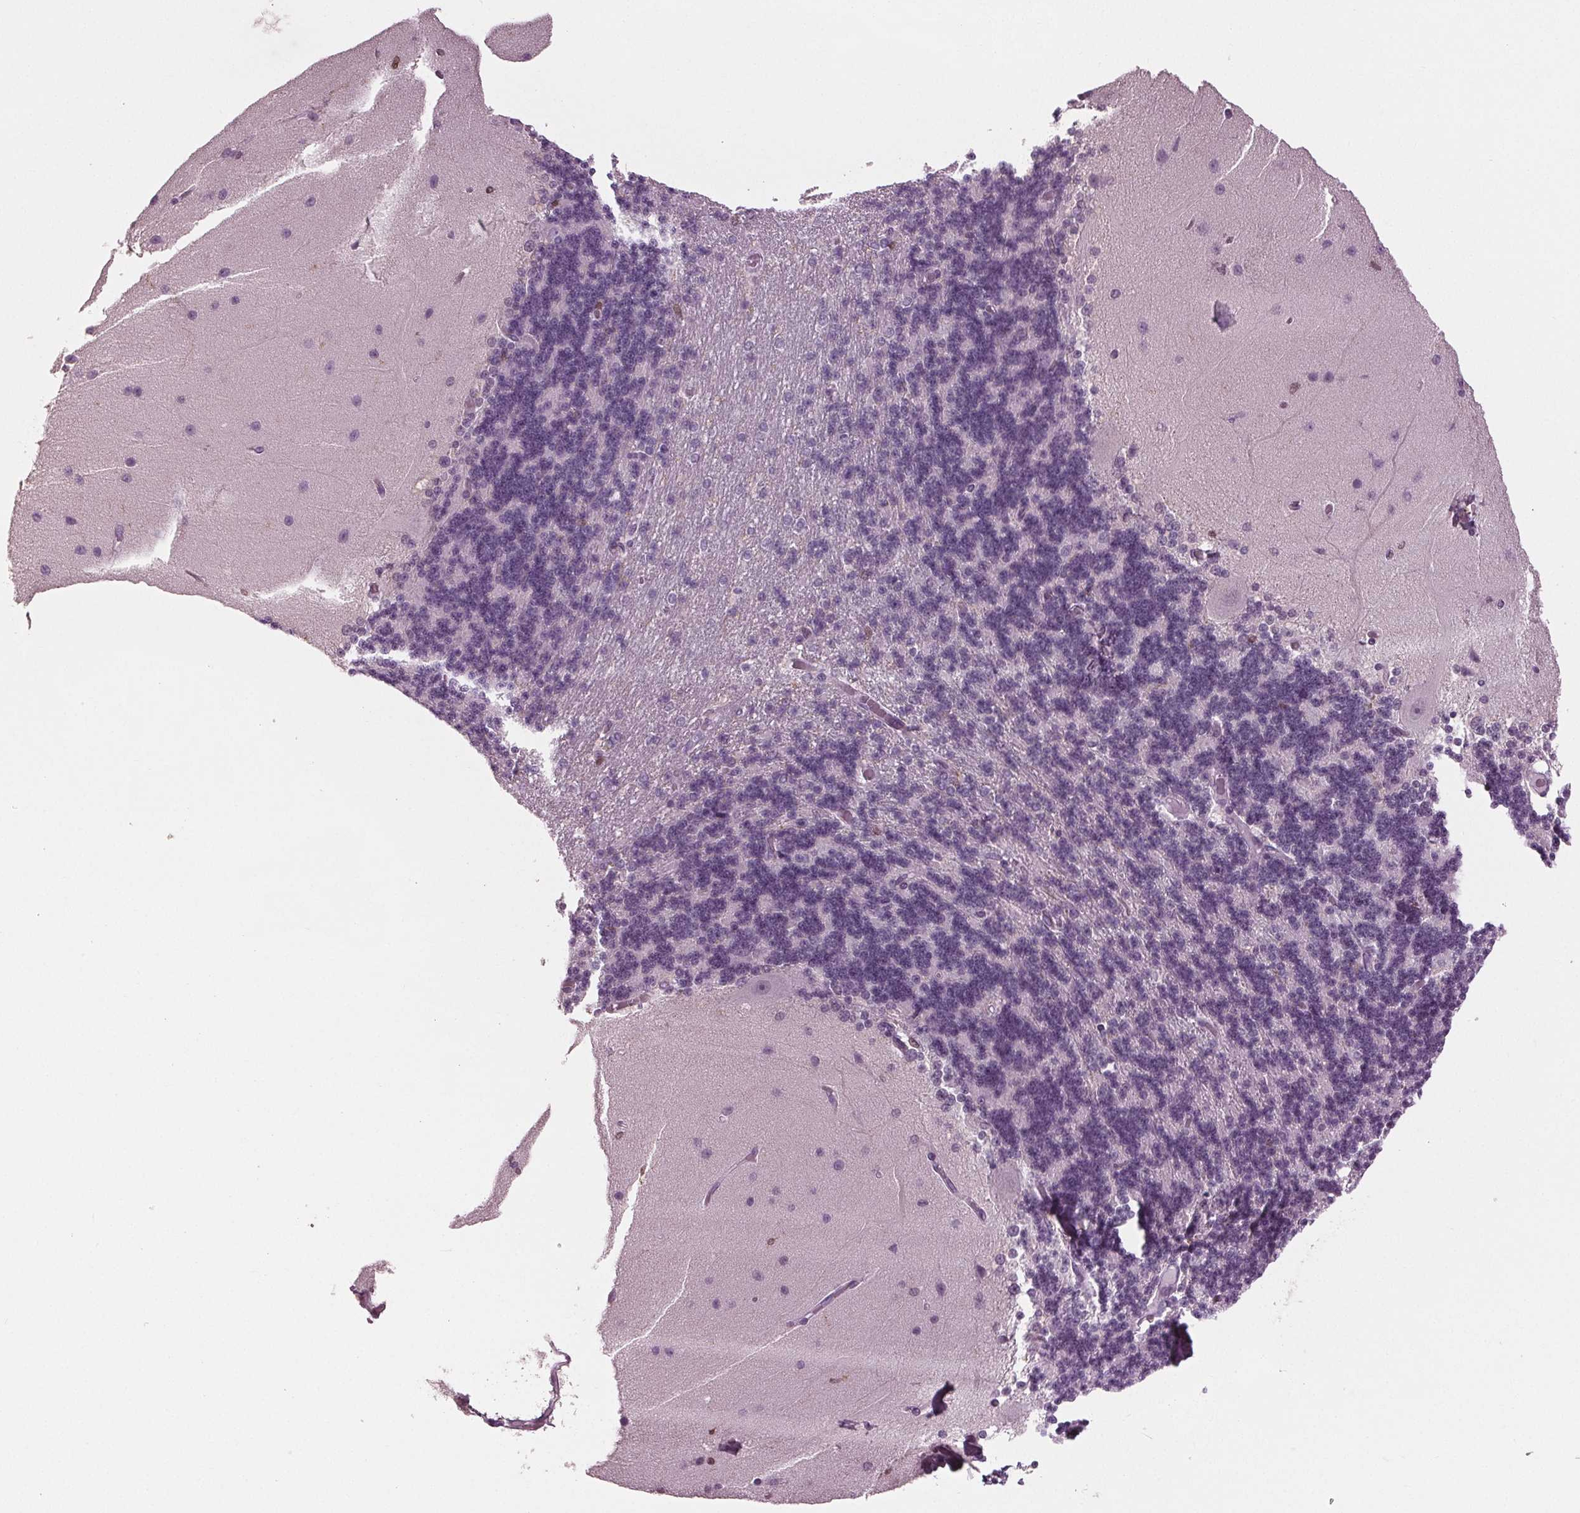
{"staining": {"intensity": "negative", "quantity": "none", "location": "none"}, "tissue": "cerebellum", "cell_type": "Cells in granular layer", "image_type": "normal", "snomed": [{"axis": "morphology", "description": "Normal tissue, NOS"}, {"axis": "topography", "description": "Cerebellum"}], "caption": "A high-resolution histopathology image shows immunohistochemistry (IHC) staining of normal cerebellum, which shows no significant staining in cells in granular layer. (Stains: DAB (3,3'-diaminobenzidine) immunohistochemistry (IHC) with hematoxylin counter stain, Microscopy: brightfield microscopy at high magnification).", "gene": "BTLA", "patient": {"sex": "female", "age": 54}}